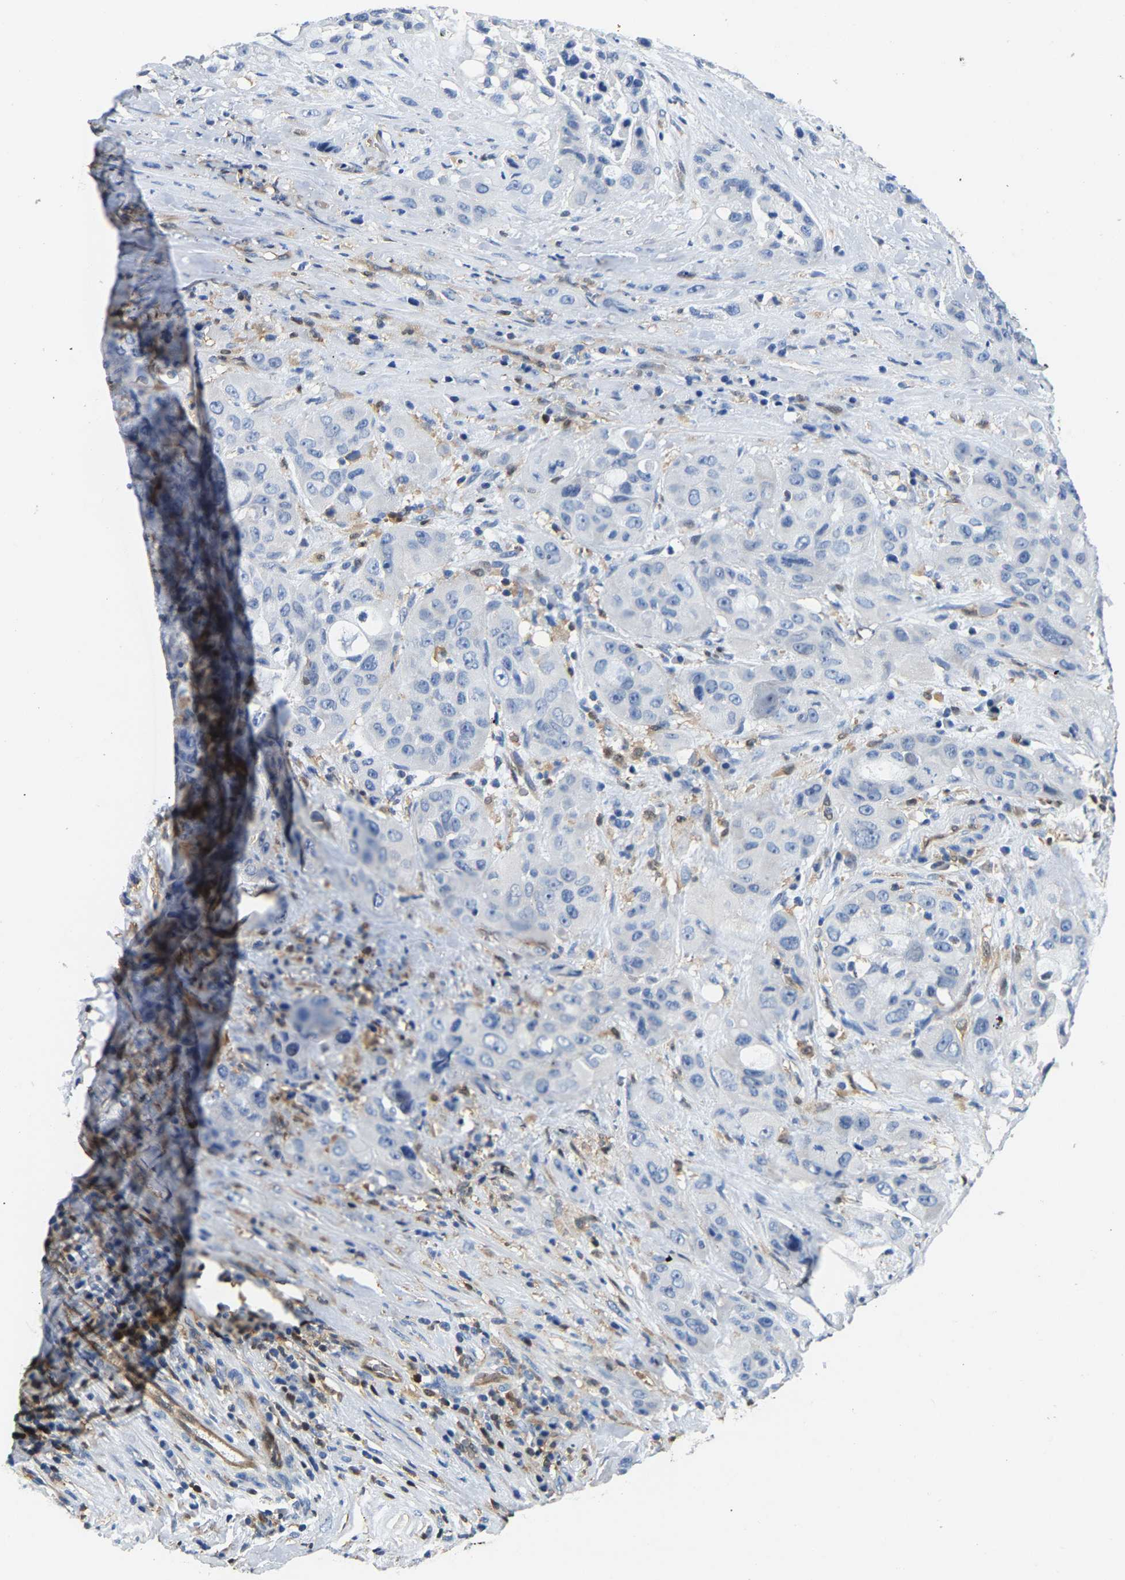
{"staining": {"intensity": "negative", "quantity": "none", "location": "none"}, "tissue": "pancreatic cancer", "cell_type": "Tumor cells", "image_type": "cancer", "snomed": [{"axis": "morphology", "description": "Adenocarcinoma, NOS"}, {"axis": "topography", "description": "Pancreas"}], "caption": "Tumor cells show no significant protein expression in pancreatic adenocarcinoma.", "gene": "GIMAP7", "patient": {"sex": "male", "age": 53}}